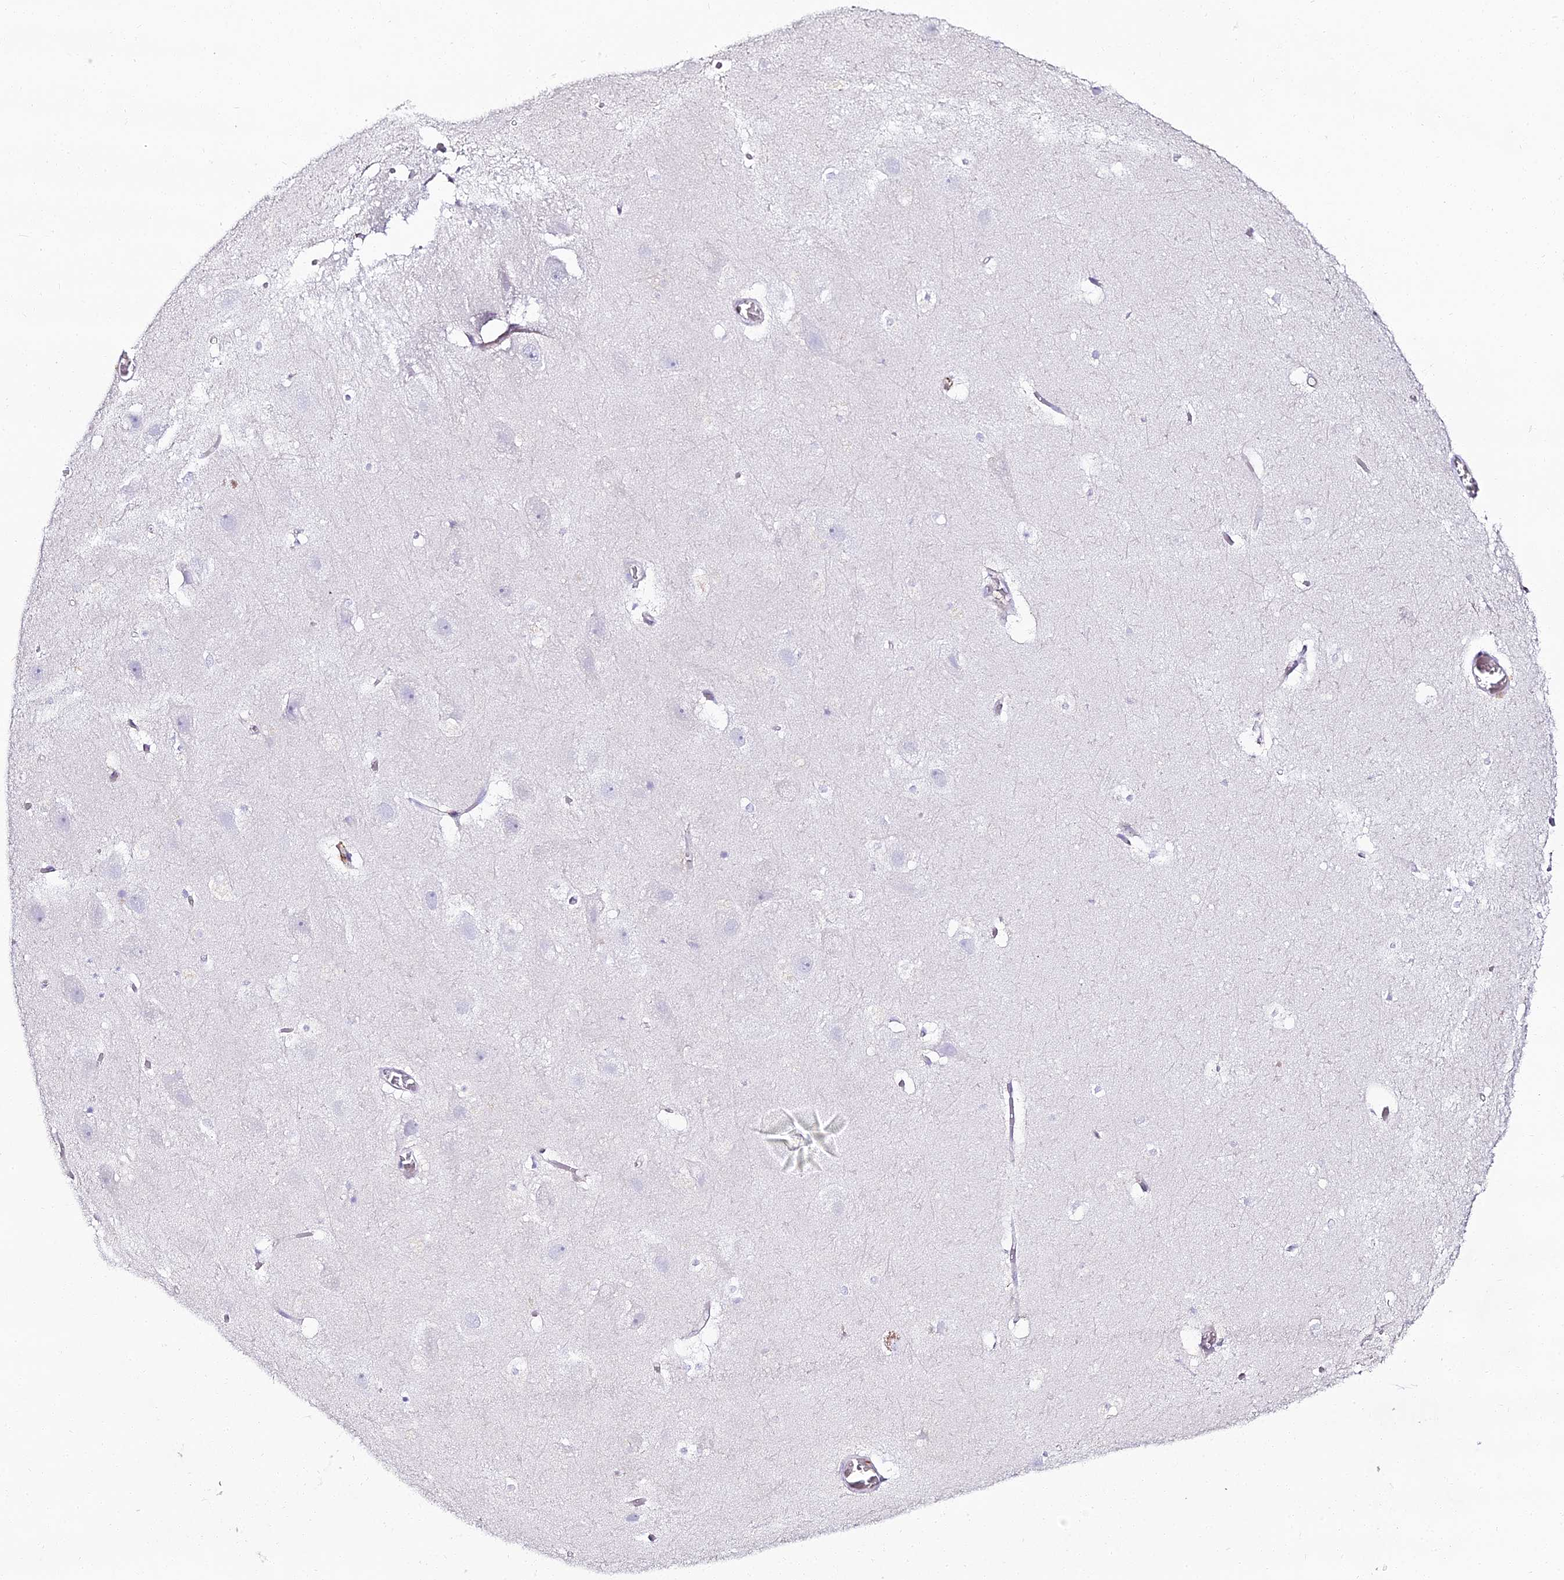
{"staining": {"intensity": "negative", "quantity": "none", "location": "none"}, "tissue": "hippocampus", "cell_type": "Glial cells", "image_type": "normal", "snomed": [{"axis": "morphology", "description": "Normal tissue, NOS"}, {"axis": "topography", "description": "Hippocampus"}], "caption": "Glial cells show no significant protein staining in unremarkable hippocampus.", "gene": "ALPG", "patient": {"sex": "female", "age": 52}}